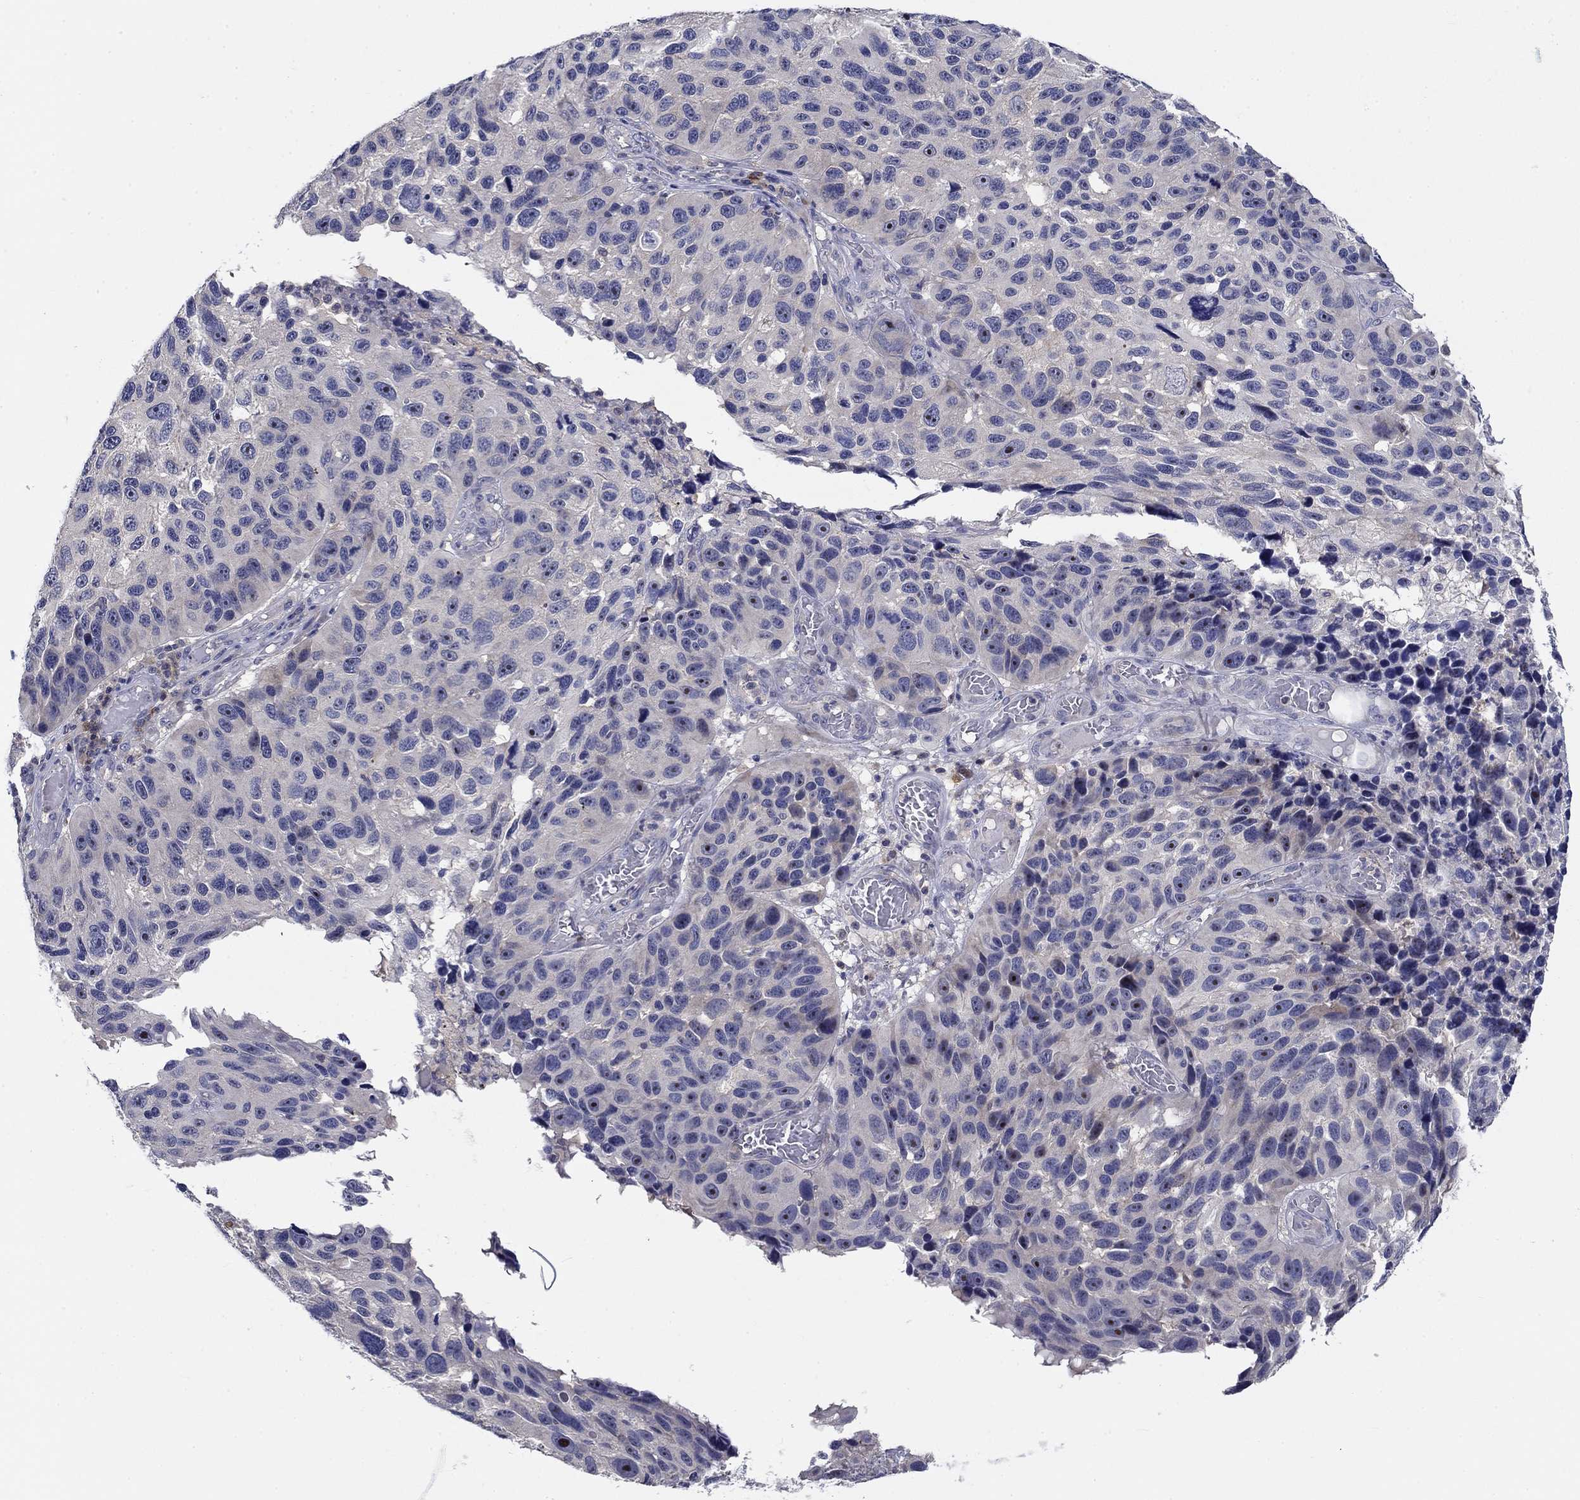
{"staining": {"intensity": "negative", "quantity": "none", "location": "none"}, "tissue": "melanoma", "cell_type": "Tumor cells", "image_type": "cancer", "snomed": [{"axis": "morphology", "description": "Malignant melanoma, NOS"}, {"axis": "topography", "description": "Skin"}], "caption": "Immunohistochemistry image of human malignant melanoma stained for a protein (brown), which reveals no staining in tumor cells.", "gene": "POU2F2", "patient": {"sex": "male", "age": 53}}